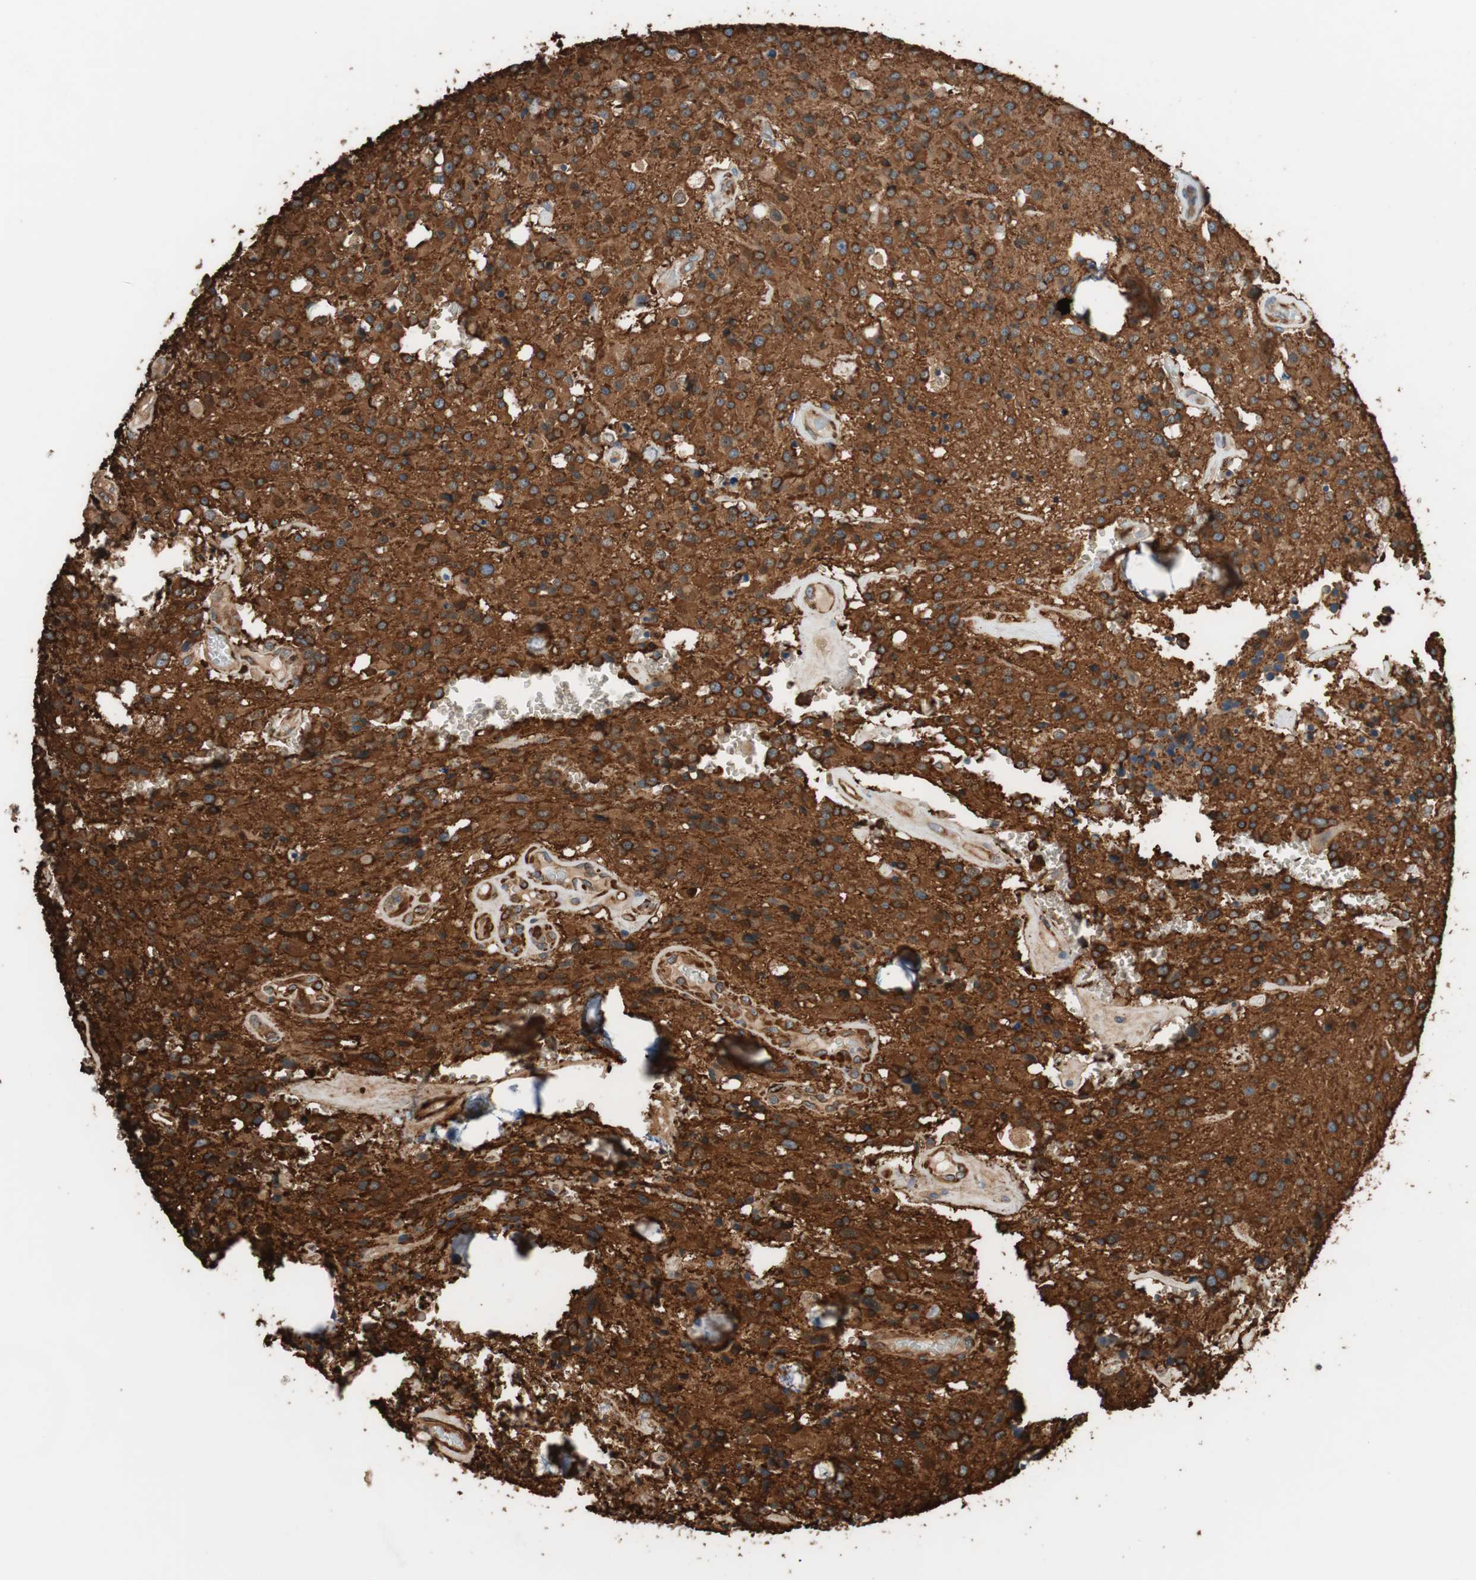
{"staining": {"intensity": "strong", "quantity": ">75%", "location": "cytoplasmic/membranous"}, "tissue": "glioma", "cell_type": "Tumor cells", "image_type": "cancer", "snomed": [{"axis": "morphology", "description": "Glioma, malignant, Low grade"}, {"axis": "topography", "description": "Brain"}], "caption": "Tumor cells show high levels of strong cytoplasmic/membranous expression in about >75% of cells in human glioma.", "gene": "GPSM2", "patient": {"sex": "male", "age": 58}}